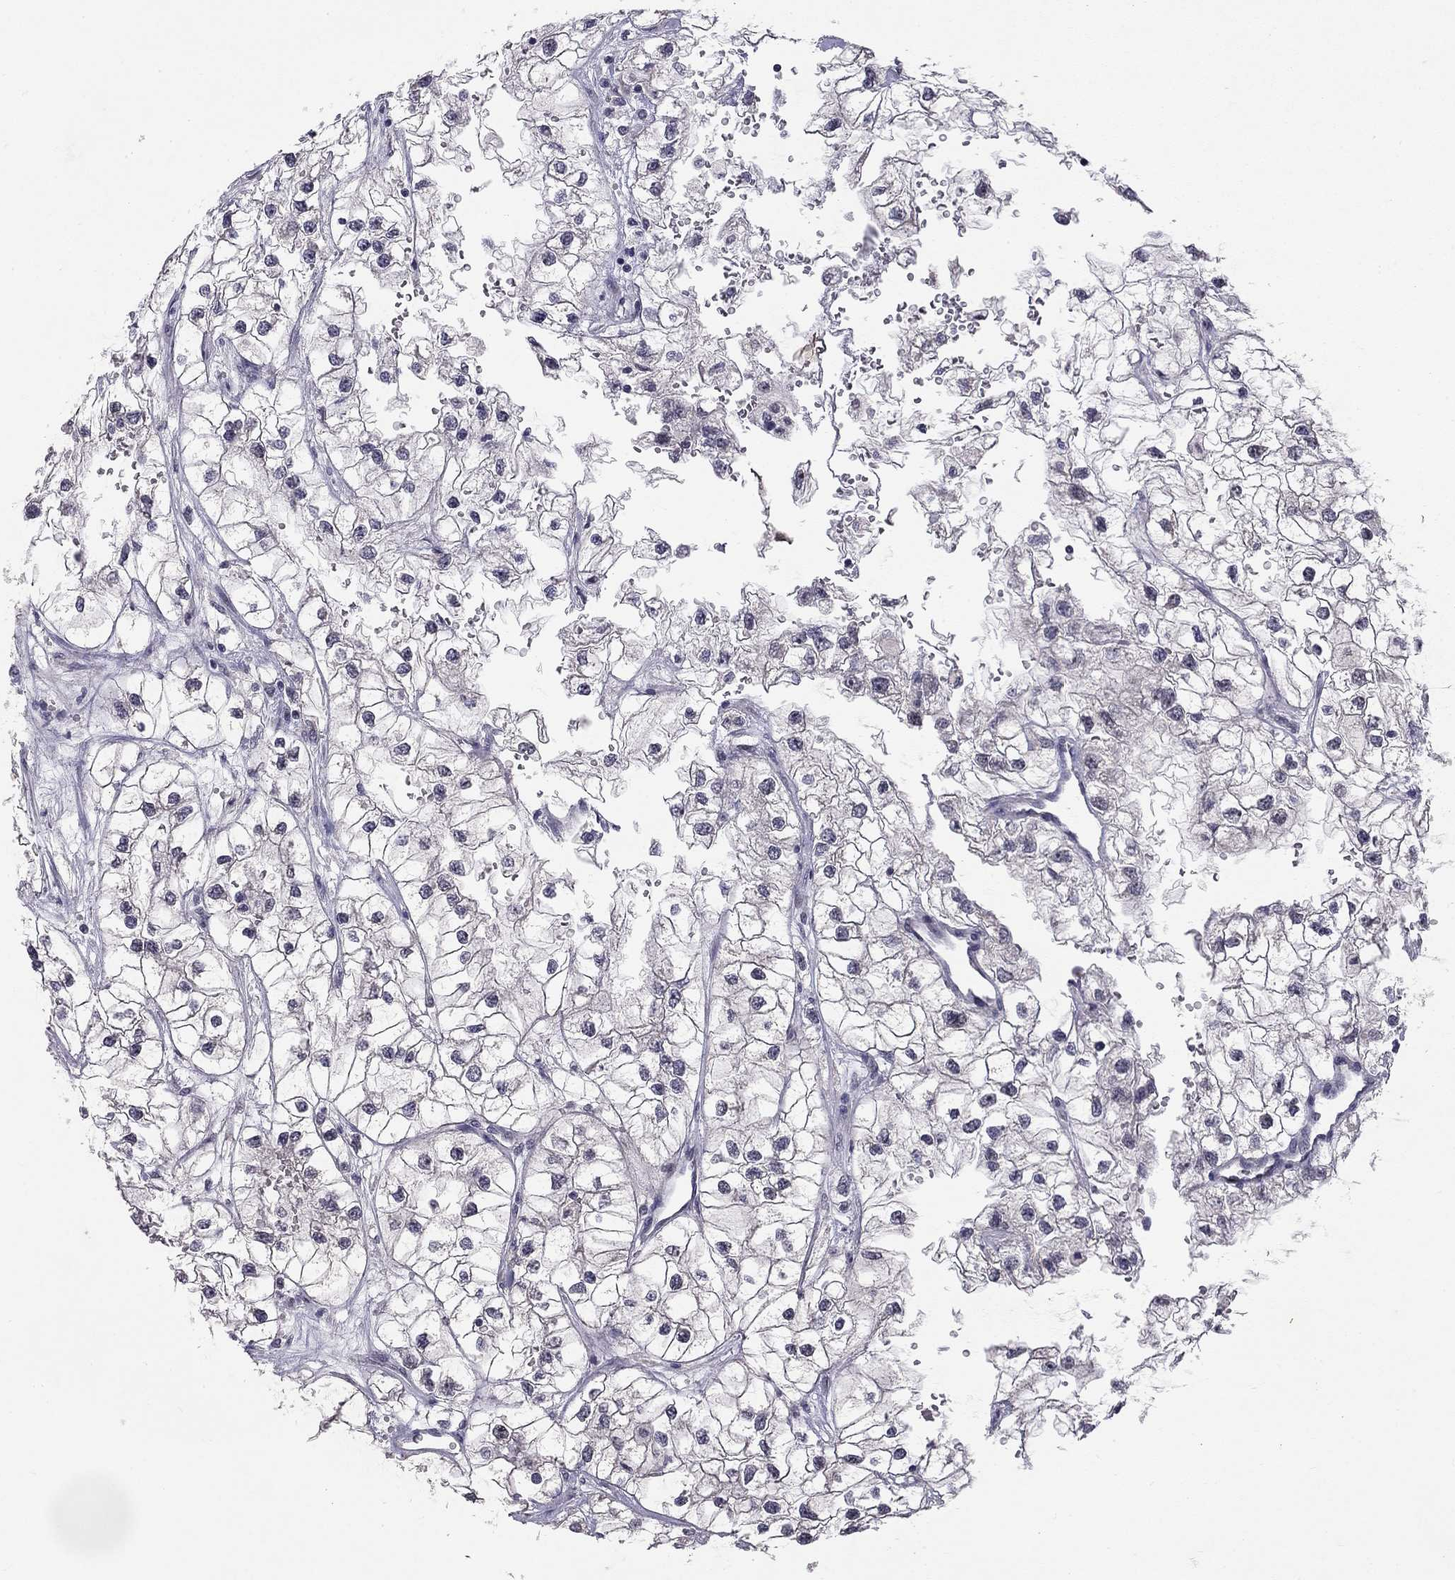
{"staining": {"intensity": "negative", "quantity": "none", "location": "none"}, "tissue": "renal cancer", "cell_type": "Tumor cells", "image_type": "cancer", "snomed": [{"axis": "morphology", "description": "Adenocarcinoma, NOS"}, {"axis": "topography", "description": "Kidney"}], "caption": "Immunohistochemical staining of renal cancer (adenocarcinoma) reveals no significant staining in tumor cells.", "gene": "STXBP6", "patient": {"sex": "male", "age": 59}}